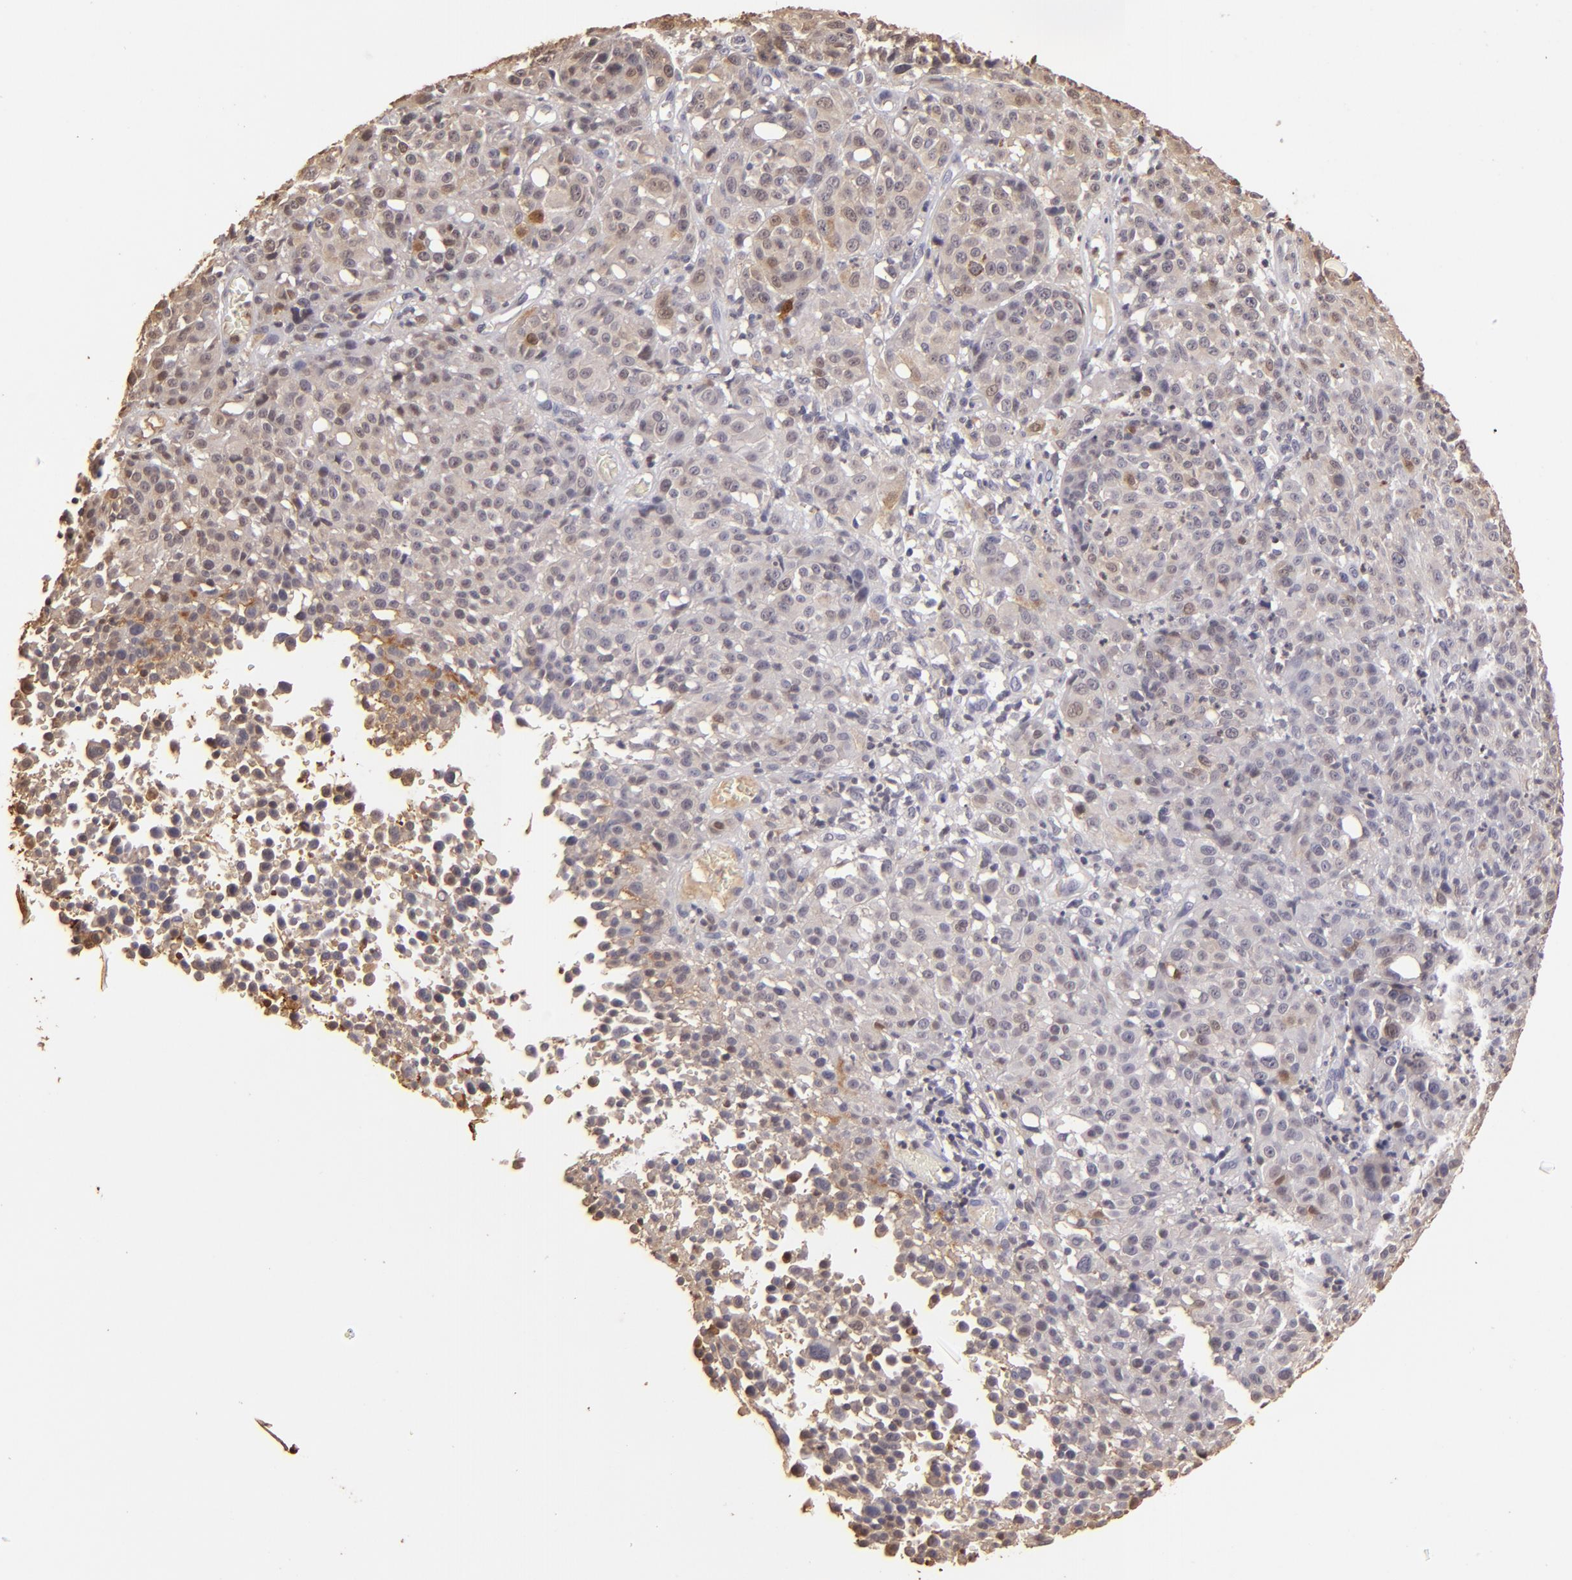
{"staining": {"intensity": "weak", "quantity": "25%-75%", "location": "cytoplasmic/membranous,nuclear"}, "tissue": "melanoma", "cell_type": "Tumor cells", "image_type": "cancer", "snomed": [{"axis": "morphology", "description": "Malignant melanoma, NOS"}, {"axis": "topography", "description": "Skin"}], "caption": "Immunohistochemistry micrograph of neoplastic tissue: melanoma stained using immunohistochemistry displays low levels of weak protein expression localized specifically in the cytoplasmic/membranous and nuclear of tumor cells, appearing as a cytoplasmic/membranous and nuclear brown color.", "gene": "S100A2", "patient": {"sex": "female", "age": 49}}